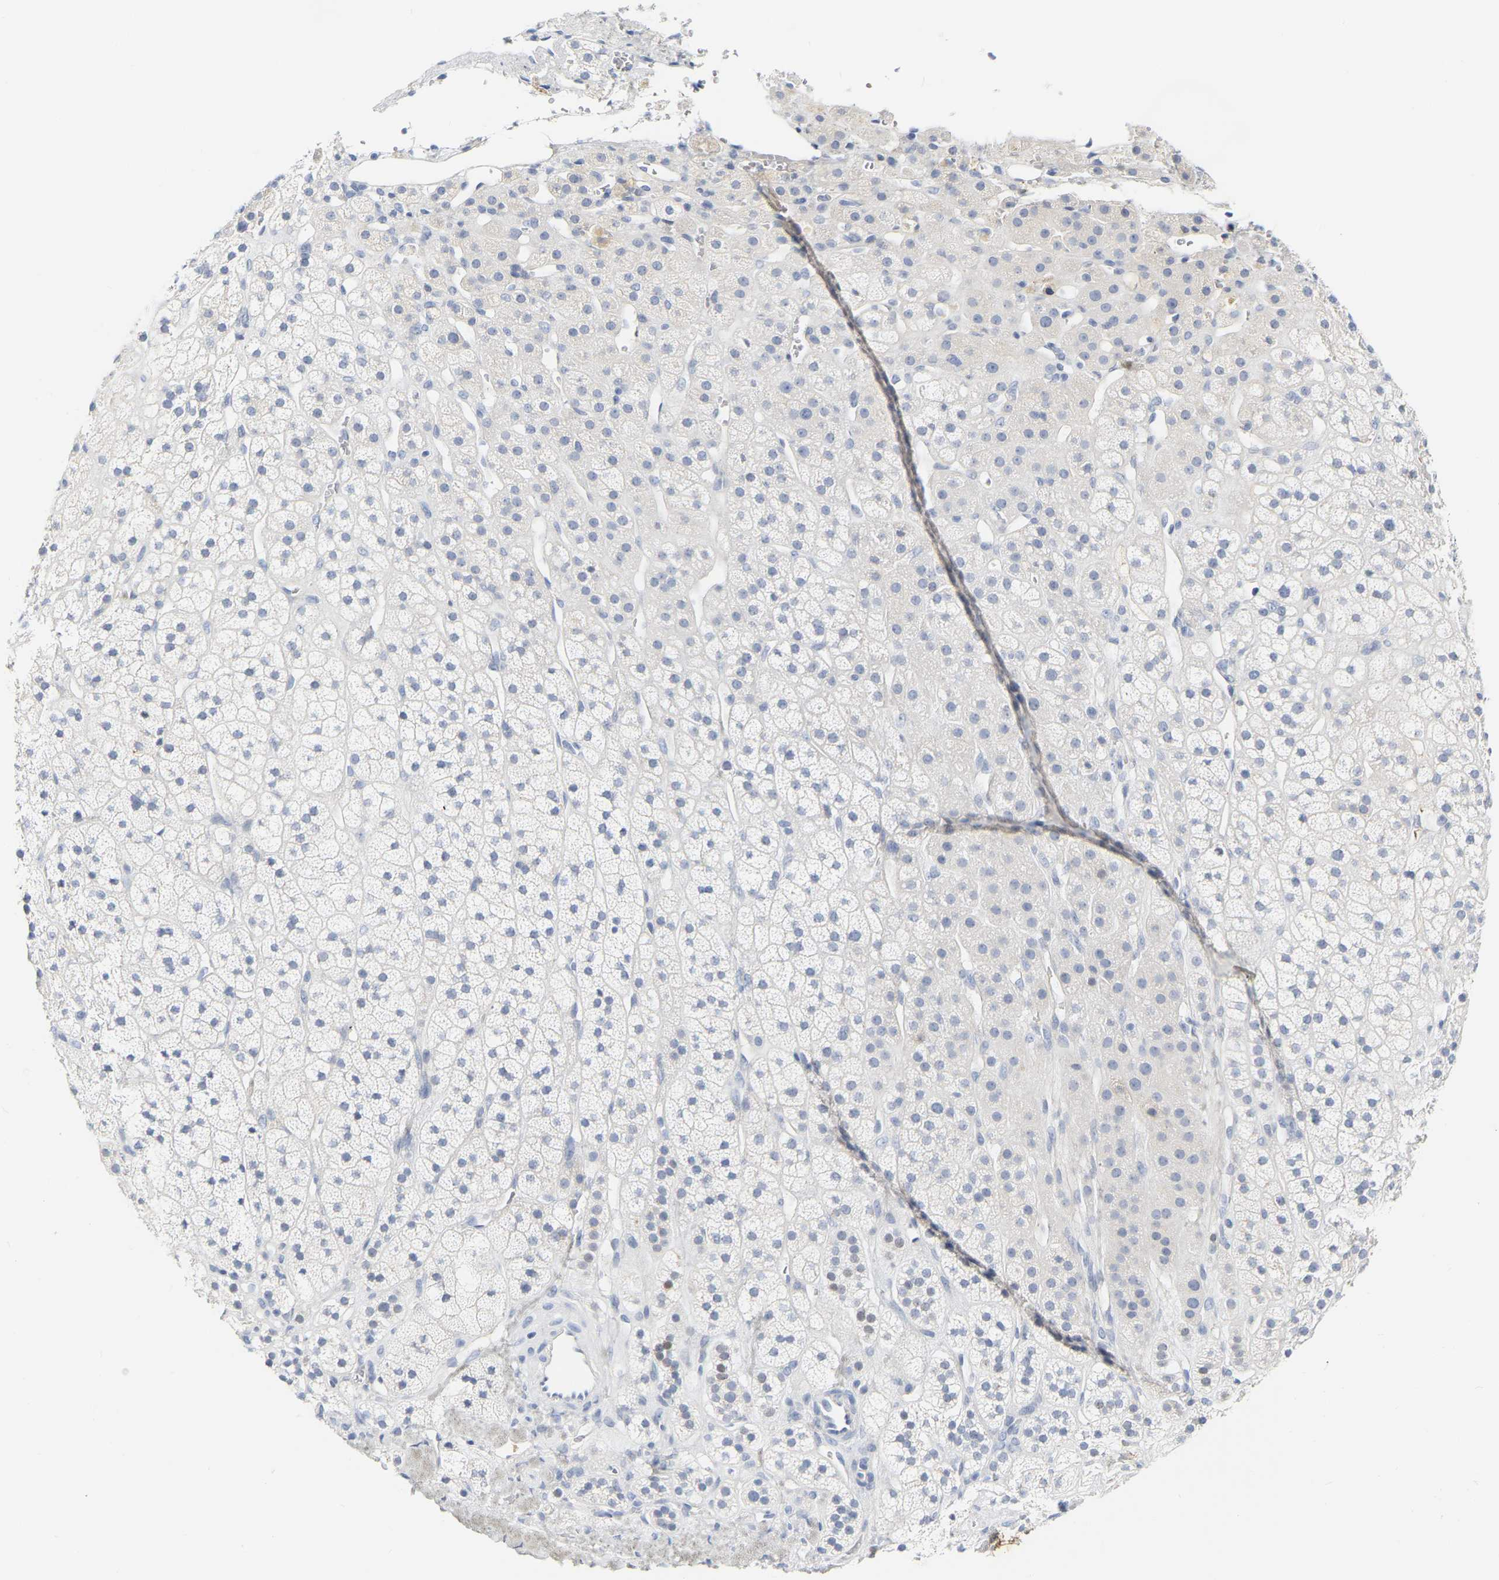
{"staining": {"intensity": "negative", "quantity": "none", "location": "none"}, "tissue": "adrenal gland", "cell_type": "Glandular cells", "image_type": "normal", "snomed": [{"axis": "morphology", "description": "Normal tissue, NOS"}, {"axis": "topography", "description": "Adrenal gland"}], "caption": "Immunohistochemical staining of normal human adrenal gland demonstrates no significant expression in glandular cells. (IHC, brightfield microscopy, high magnification).", "gene": "GNAS", "patient": {"sex": "male", "age": 56}}